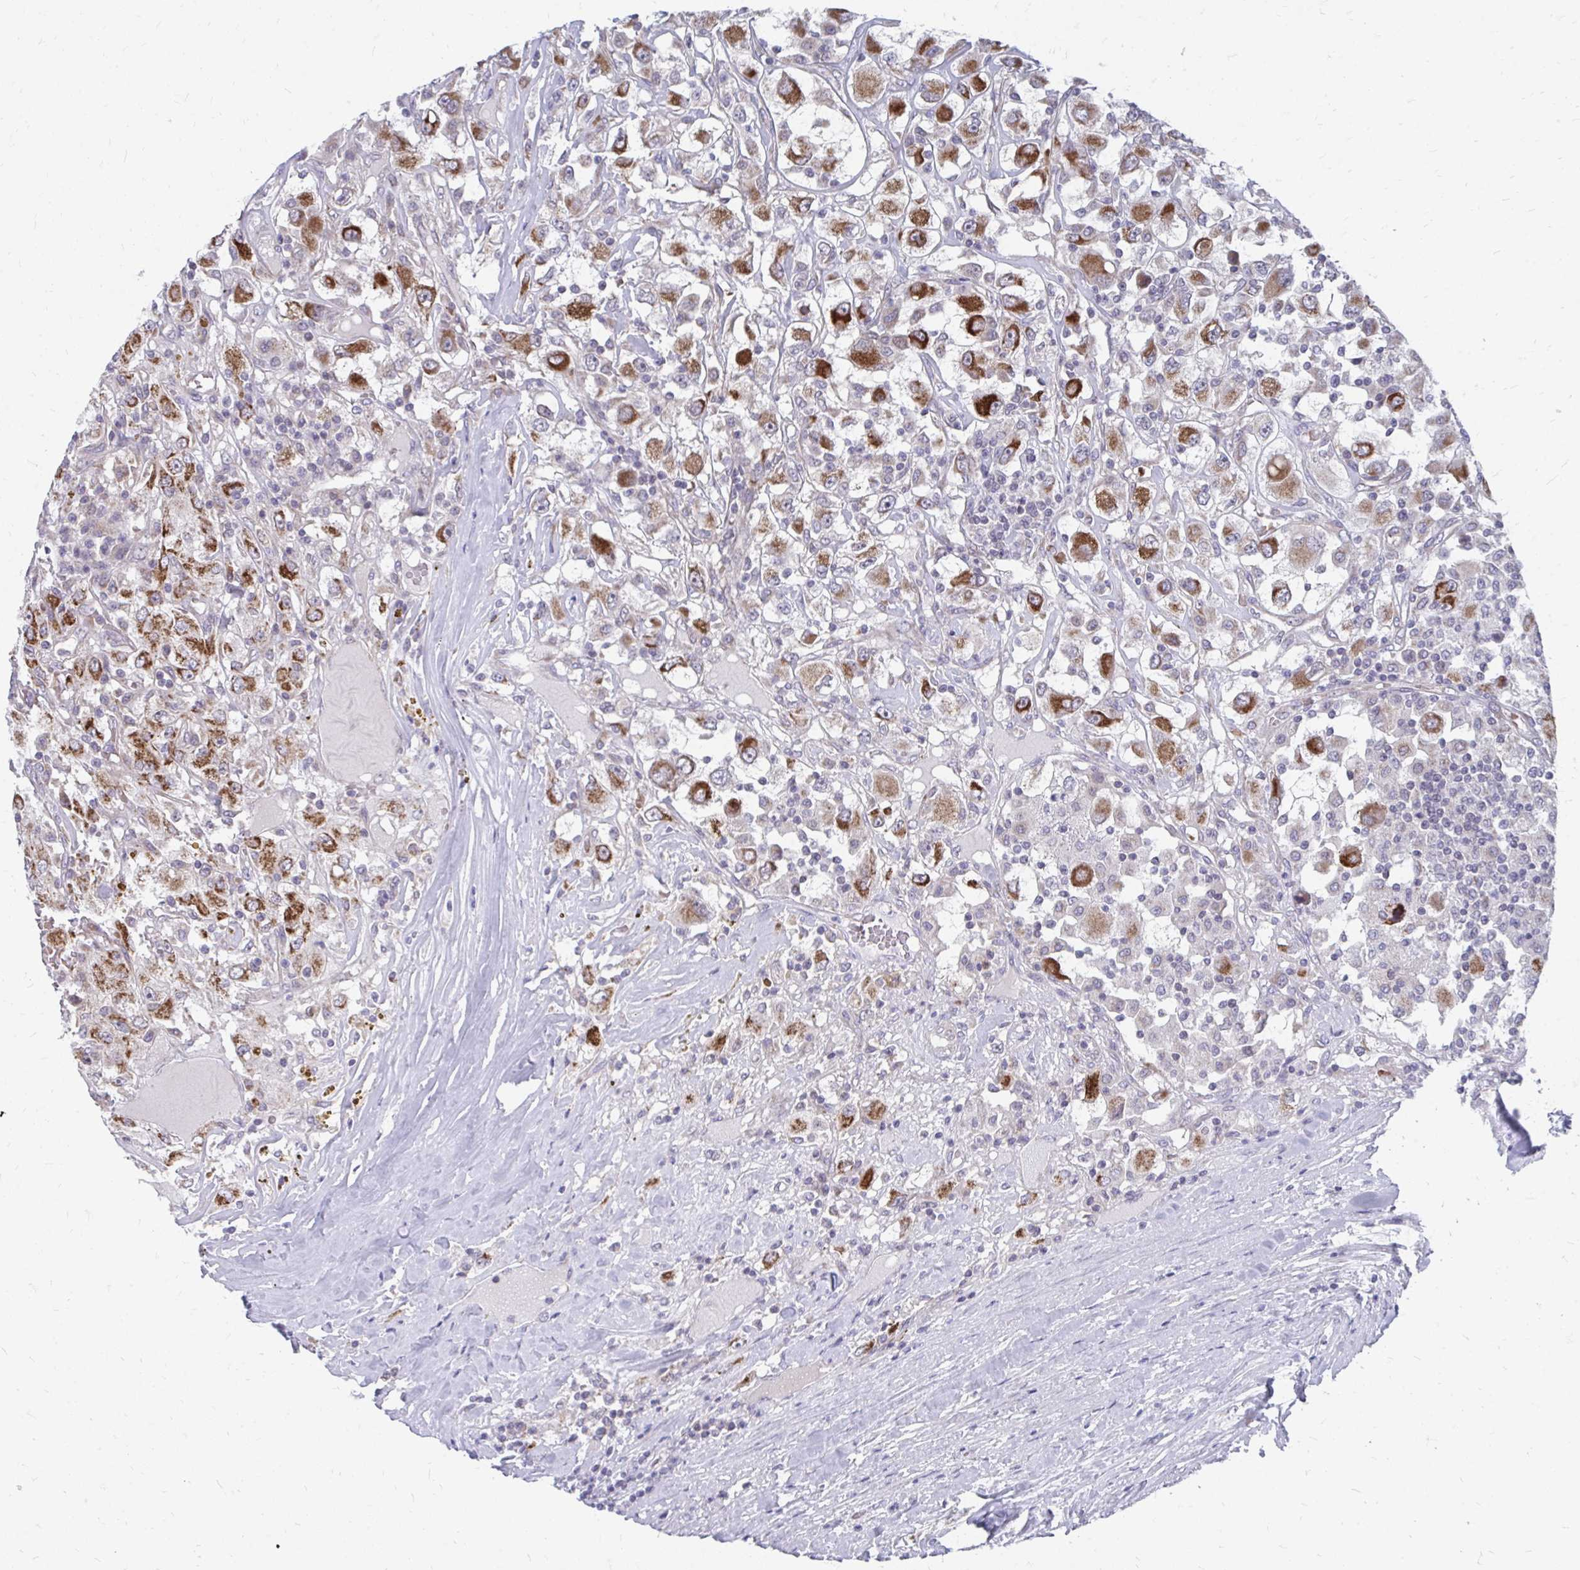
{"staining": {"intensity": "strong", "quantity": "25%-75%", "location": "cytoplasmic/membranous"}, "tissue": "renal cancer", "cell_type": "Tumor cells", "image_type": "cancer", "snomed": [{"axis": "morphology", "description": "Adenocarcinoma, NOS"}, {"axis": "topography", "description": "Kidney"}], "caption": "Renal adenocarcinoma was stained to show a protein in brown. There is high levels of strong cytoplasmic/membranous staining in about 25%-75% of tumor cells.", "gene": "PABIR3", "patient": {"sex": "female", "age": 67}}